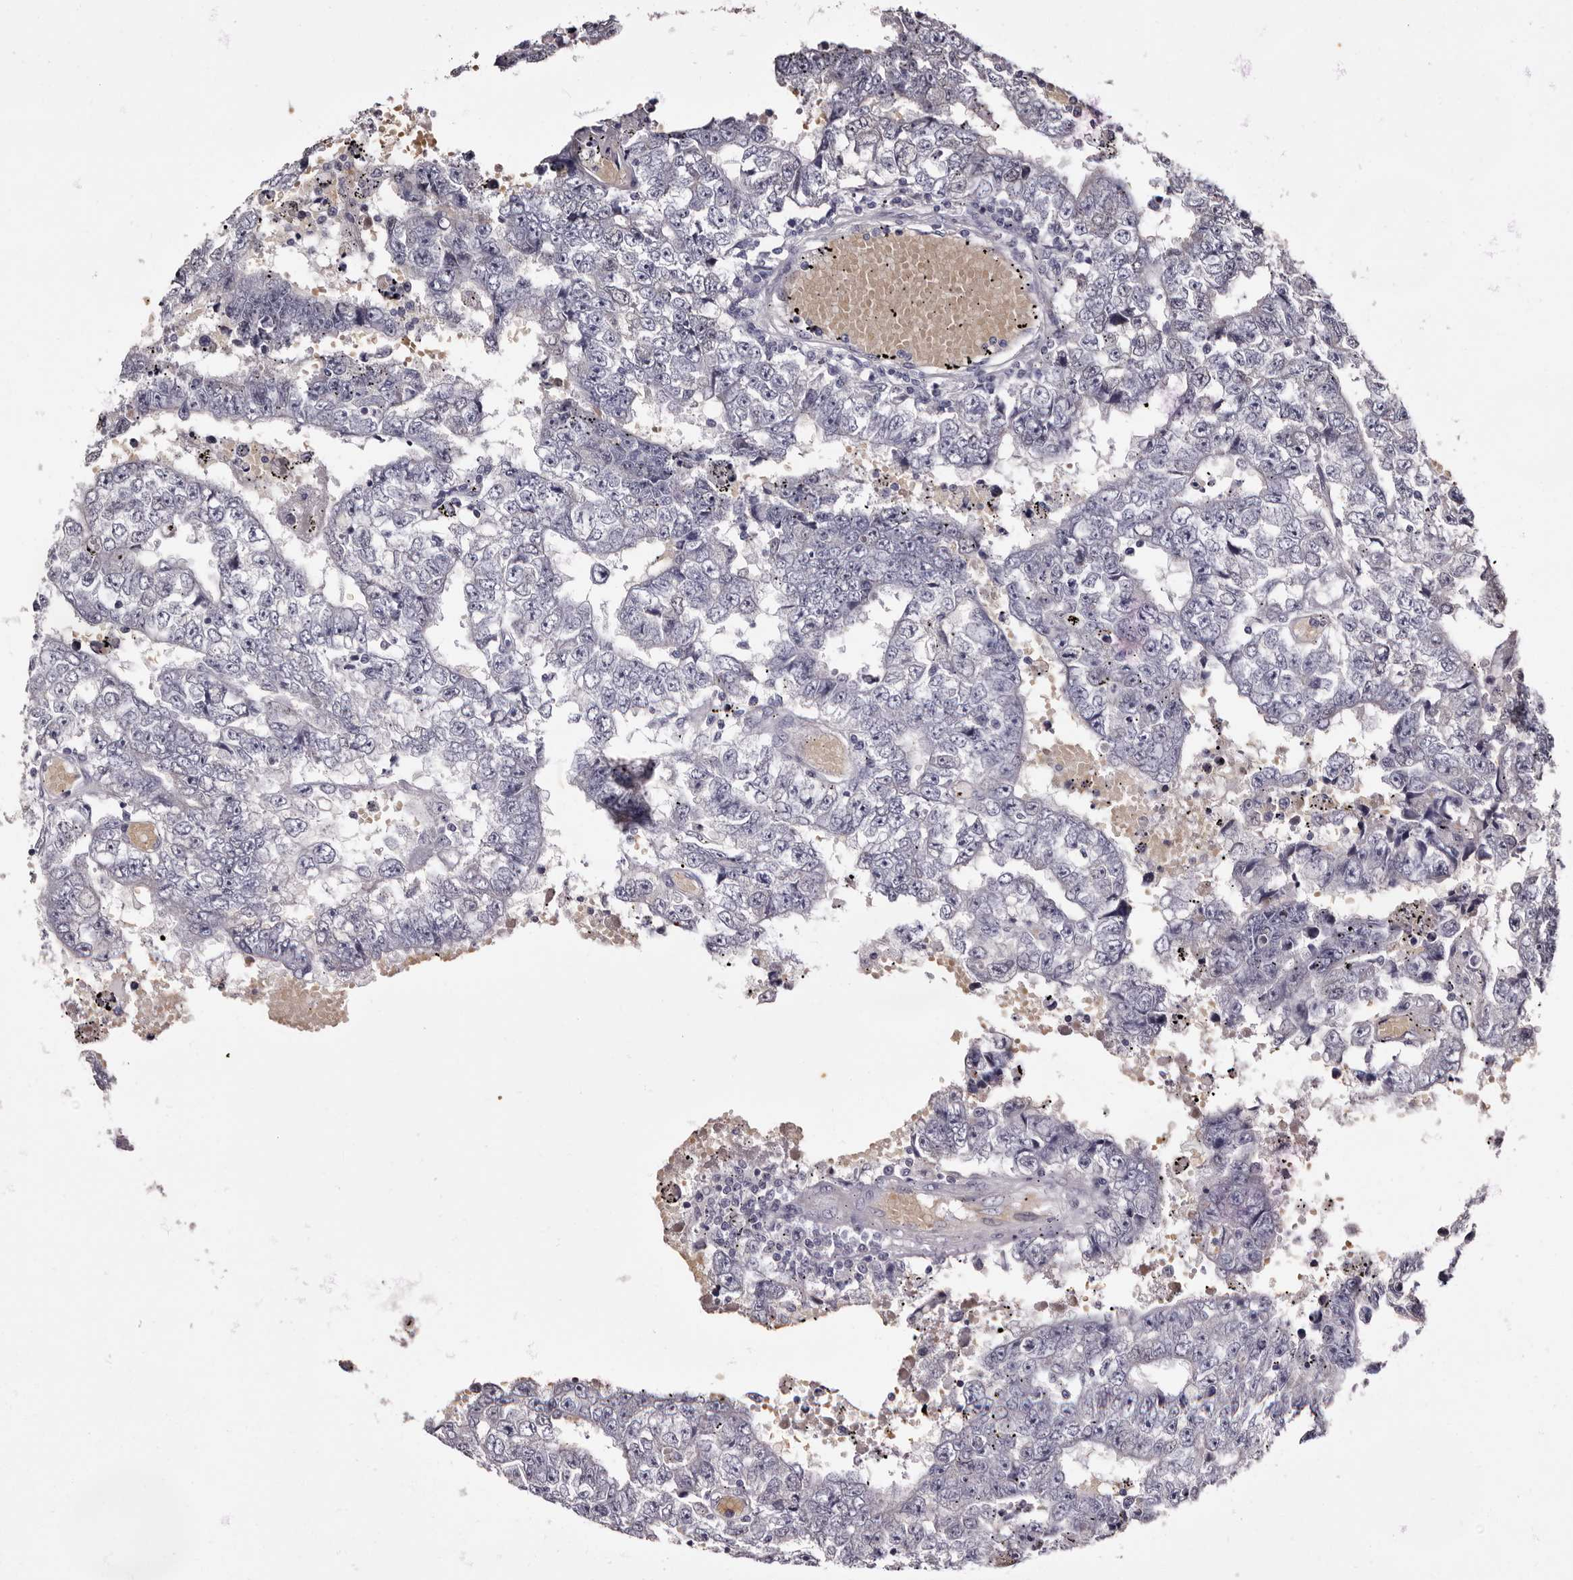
{"staining": {"intensity": "negative", "quantity": "none", "location": "none"}, "tissue": "testis cancer", "cell_type": "Tumor cells", "image_type": "cancer", "snomed": [{"axis": "morphology", "description": "Carcinoma, Embryonal, NOS"}, {"axis": "topography", "description": "Testis"}], "caption": "Immunohistochemical staining of human testis cancer (embryonal carcinoma) displays no significant staining in tumor cells.", "gene": "BPGM", "patient": {"sex": "male", "age": 25}}